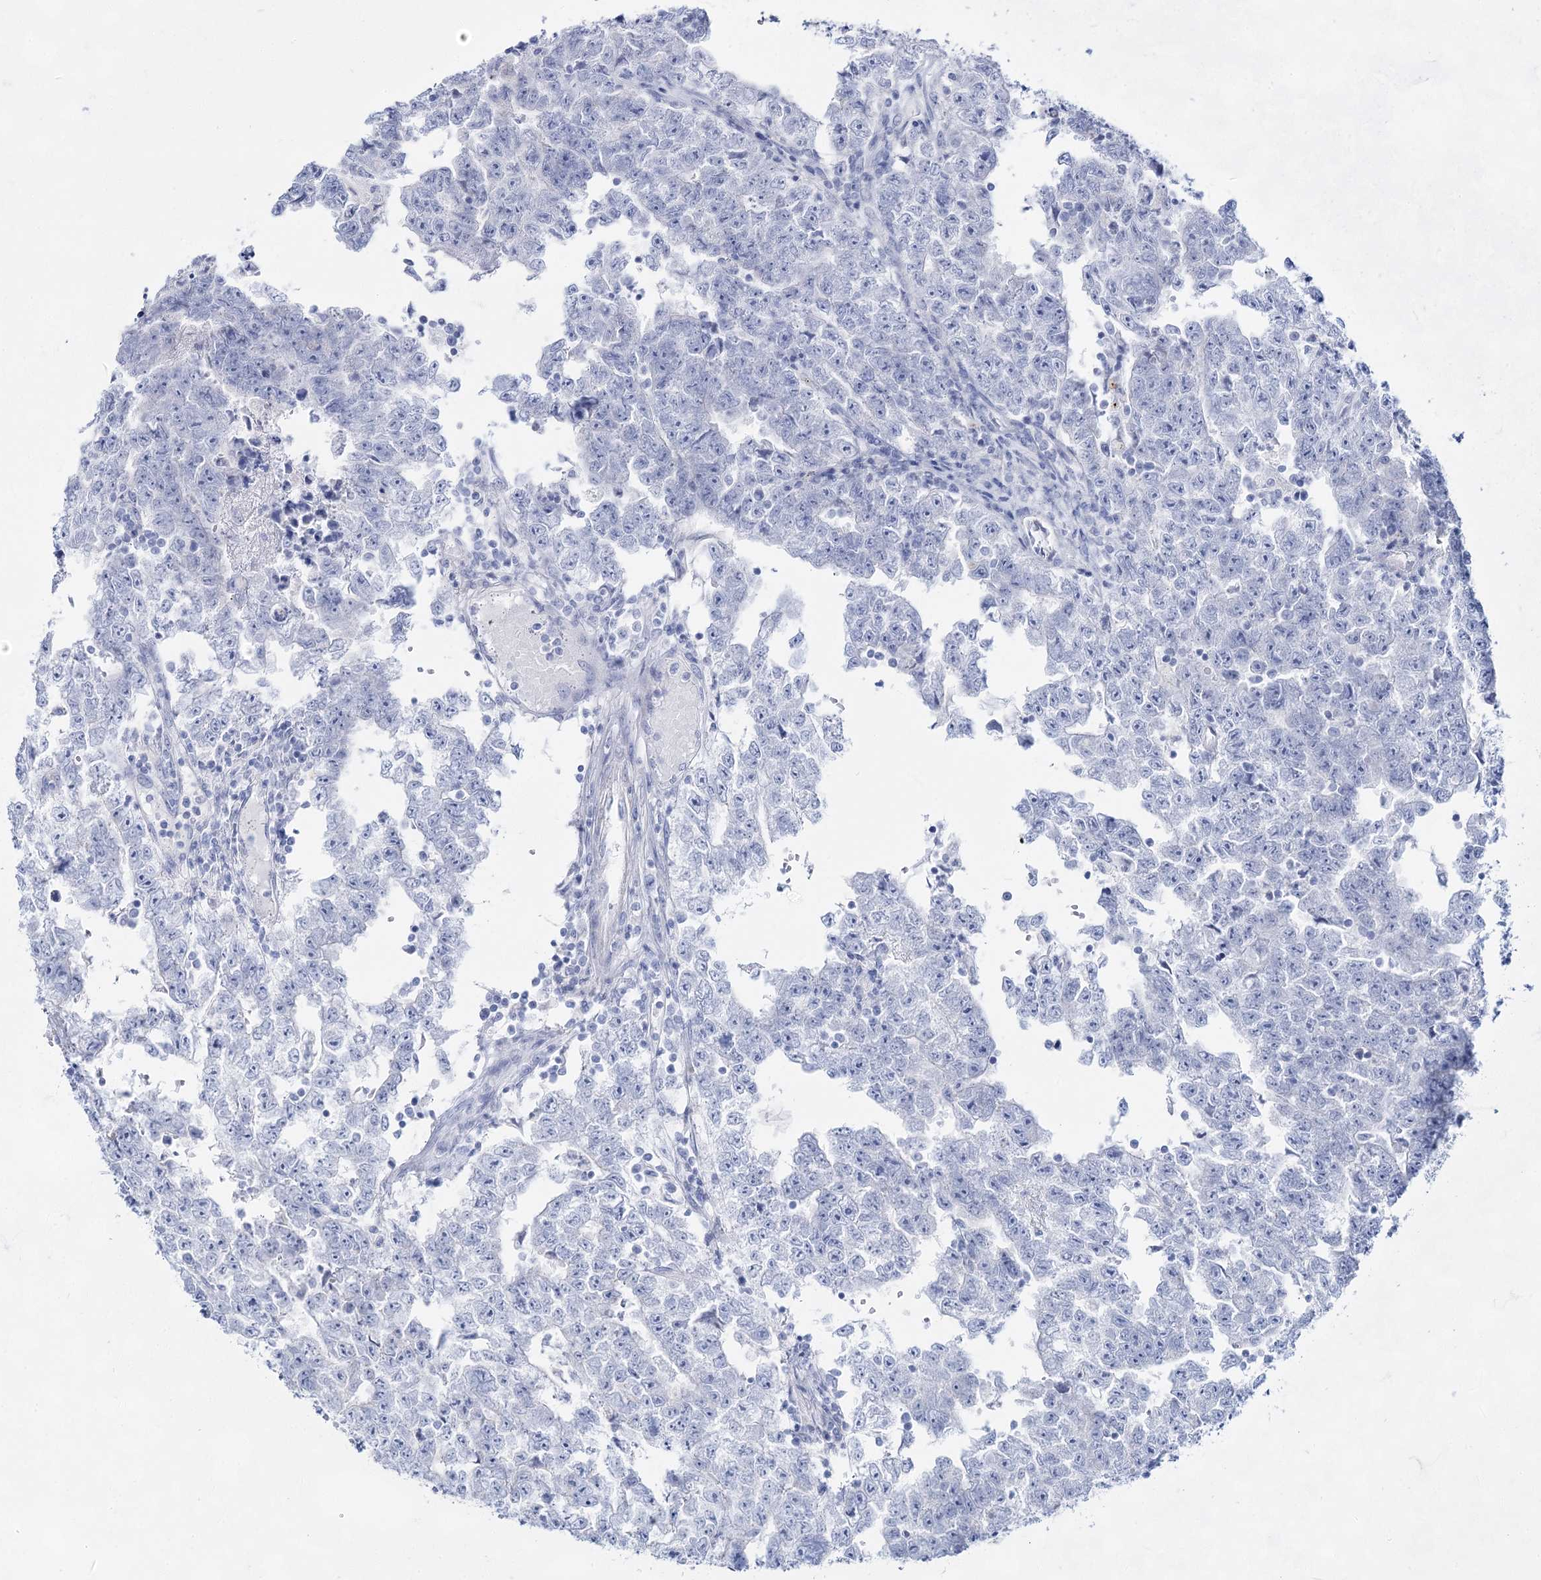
{"staining": {"intensity": "negative", "quantity": "none", "location": "none"}, "tissue": "testis cancer", "cell_type": "Tumor cells", "image_type": "cancer", "snomed": [{"axis": "morphology", "description": "Carcinoma, Embryonal, NOS"}, {"axis": "topography", "description": "Testis"}], "caption": "Human testis embryonal carcinoma stained for a protein using immunohistochemistry displays no staining in tumor cells.", "gene": "ACRV1", "patient": {"sex": "male", "age": 25}}